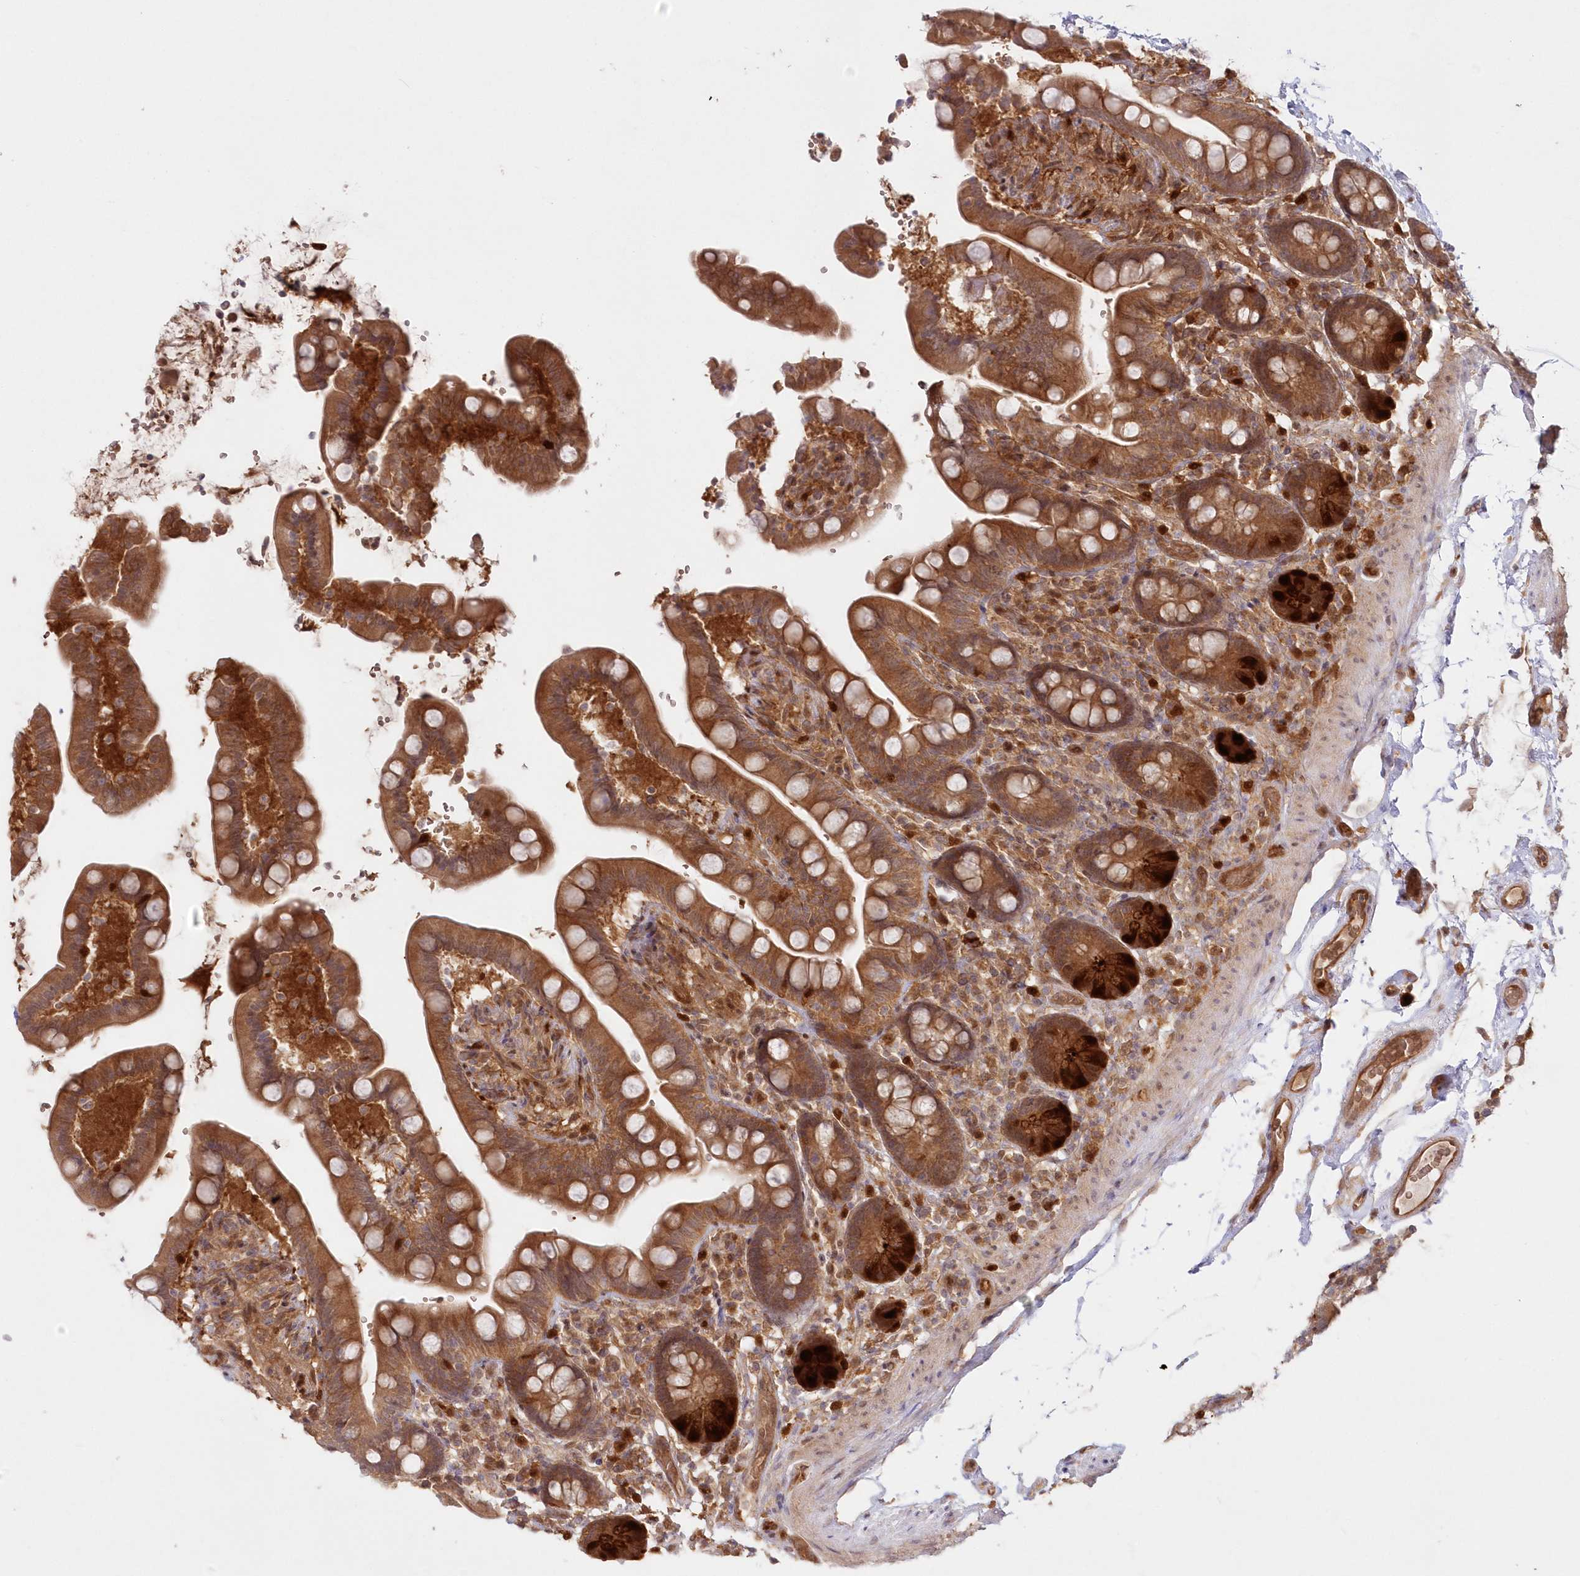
{"staining": {"intensity": "moderate", "quantity": ">75%", "location": "cytoplasmic/membranous"}, "tissue": "colon", "cell_type": "Endothelial cells", "image_type": "normal", "snomed": [{"axis": "morphology", "description": "Normal tissue, NOS"}, {"axis": "topography", "description": "Smooth muscle"}, {"axis": "topography", "description": "Colon"}], "caption": "IHC of benign colon exhibits medium levels of moderate cytoplasmic/membranous expression in about >75% of endothelial cells.", "gene": "GBE1", "patient": {"sex": "male", "age": 73}}